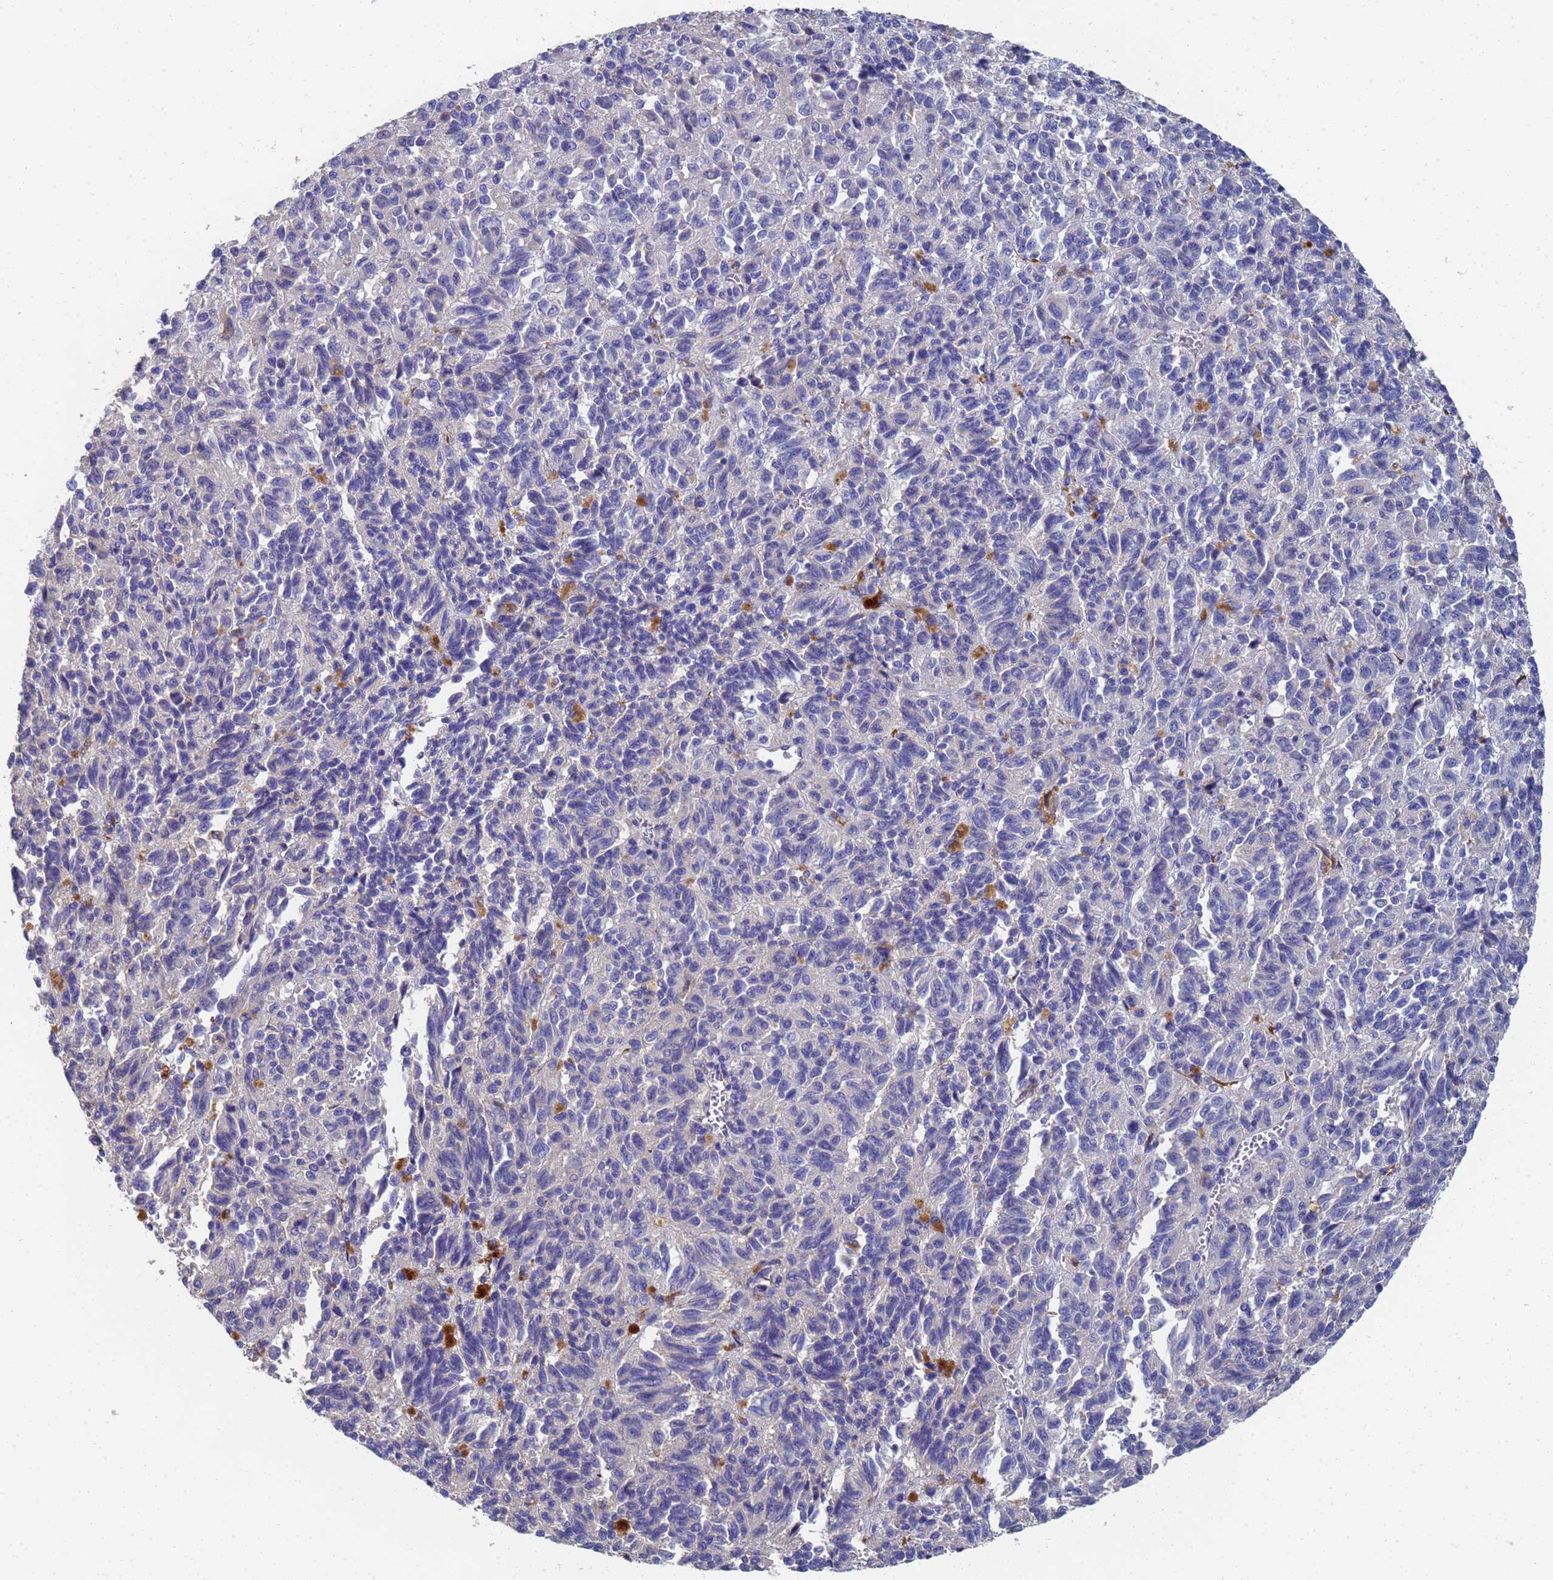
{"staining": {"intensity": "negative", "quantity": "none", "location": "none"}, "tissue": "melanoma", "cell_type": "Tumor cells", "image_type": "cancer", "snomed": [{"axis": "morphology", "description": "Malignant melanoma, Metastatic site"}, {"axis": "topography", "description": "Lung"}], "caption": "This is an immunohistochemistry (IHC) micrograph of human malignant melanoma (metastatic site). There is no positivity in tumor cells.", "gene": "LBX2", "patient": {"sex": "male", "age": 64}}